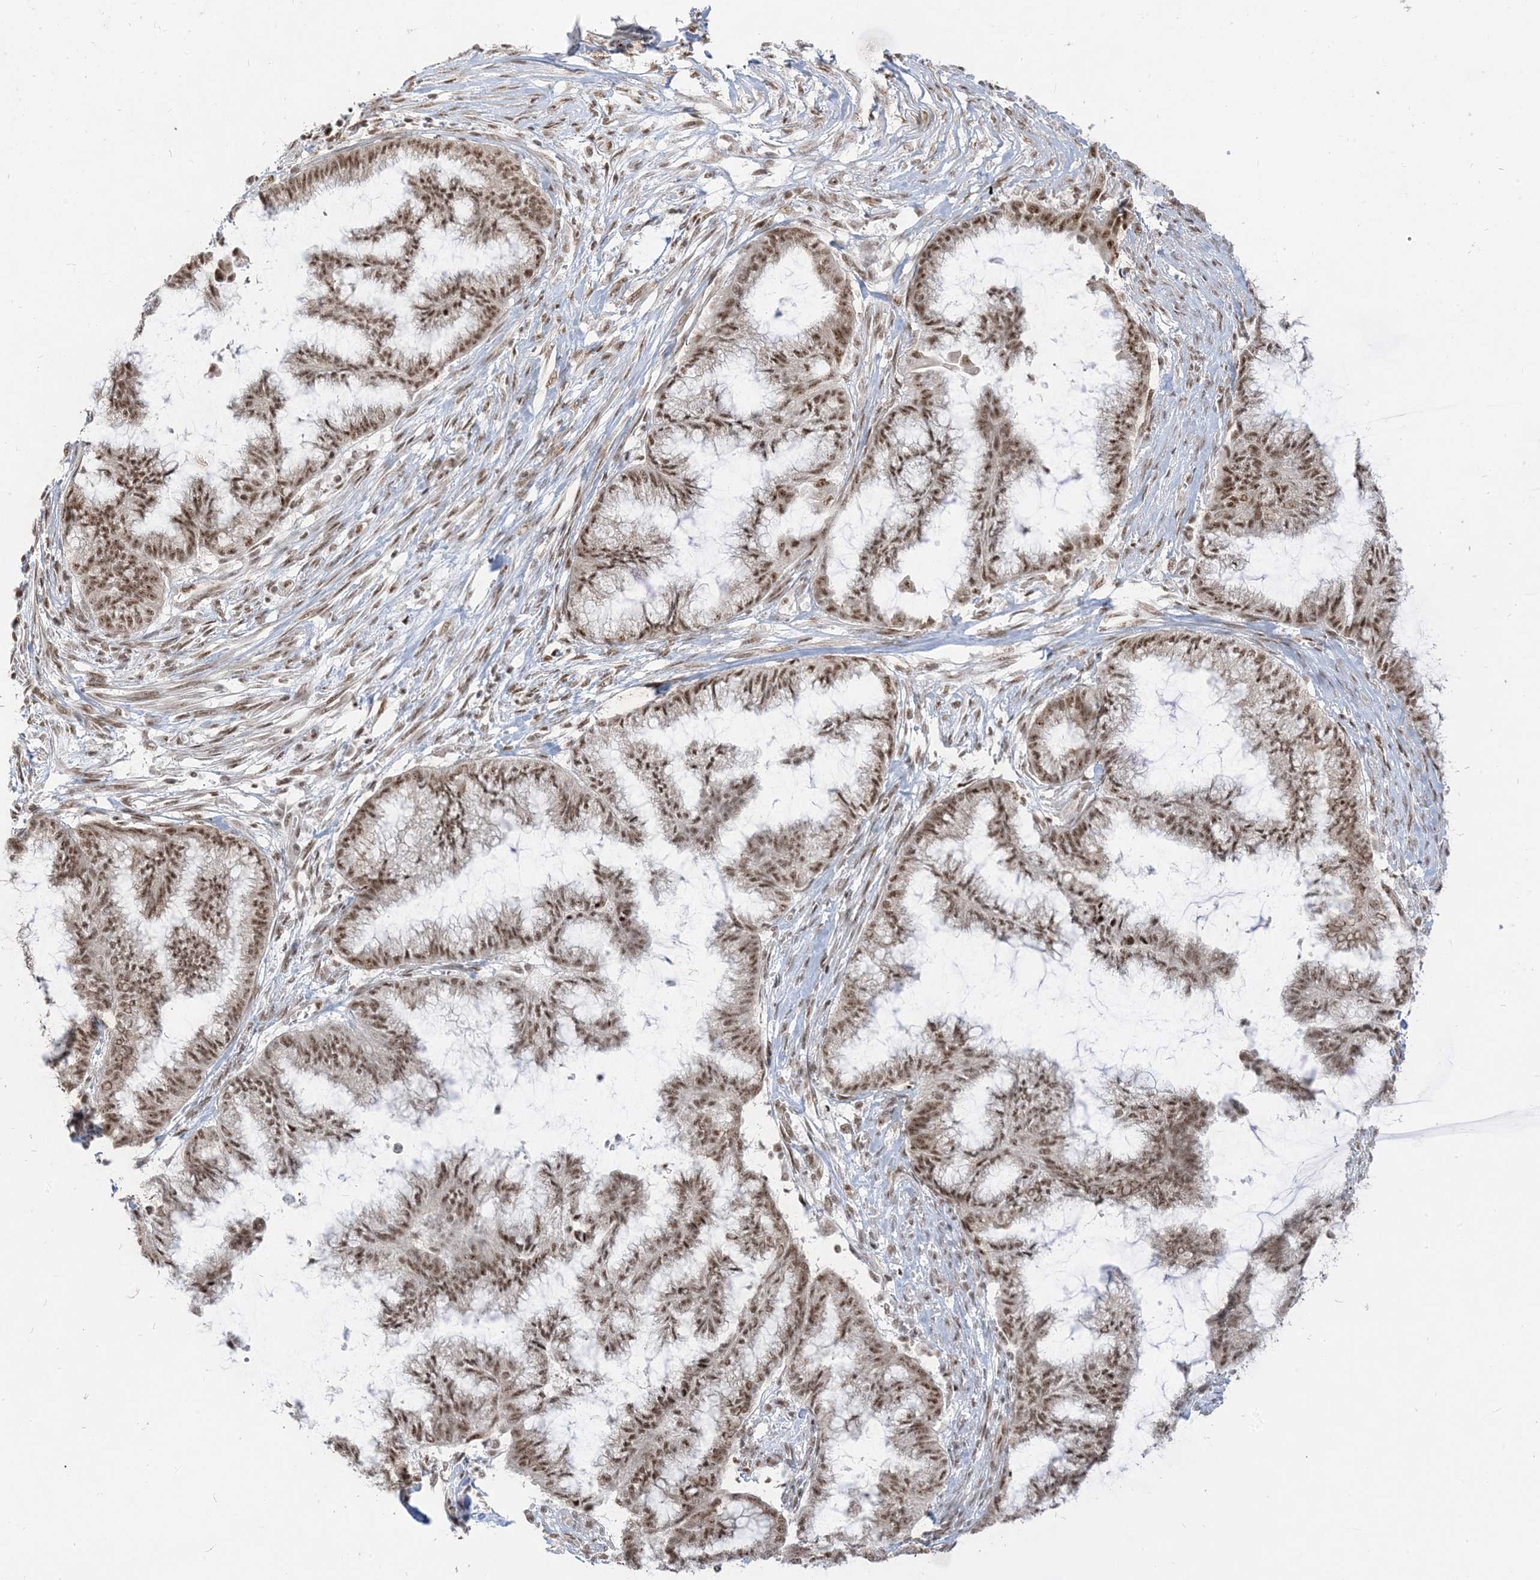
{"staining": {"intensity": "moderate", "quantity": ">75%", "location": "nuclear"}, "tissue": "endometrial cancer", "cell_type": "Tumor cells", "image_type": "cancer", "snomed": [{"axis": "morphology", "description": "Adenocarcinoma, NOS"}, {"axis": "topography", "description": "Endometrium"}], "caption": "Approximately >75% of tumor cells in human endometrial cancer (adenocarcinoma) exhibit moderate nuclear protein positivity as visualized by brown immunohistochemical staining.", "gene": "ARGLU1", "patient": {"sex": "female", "age": 86}}